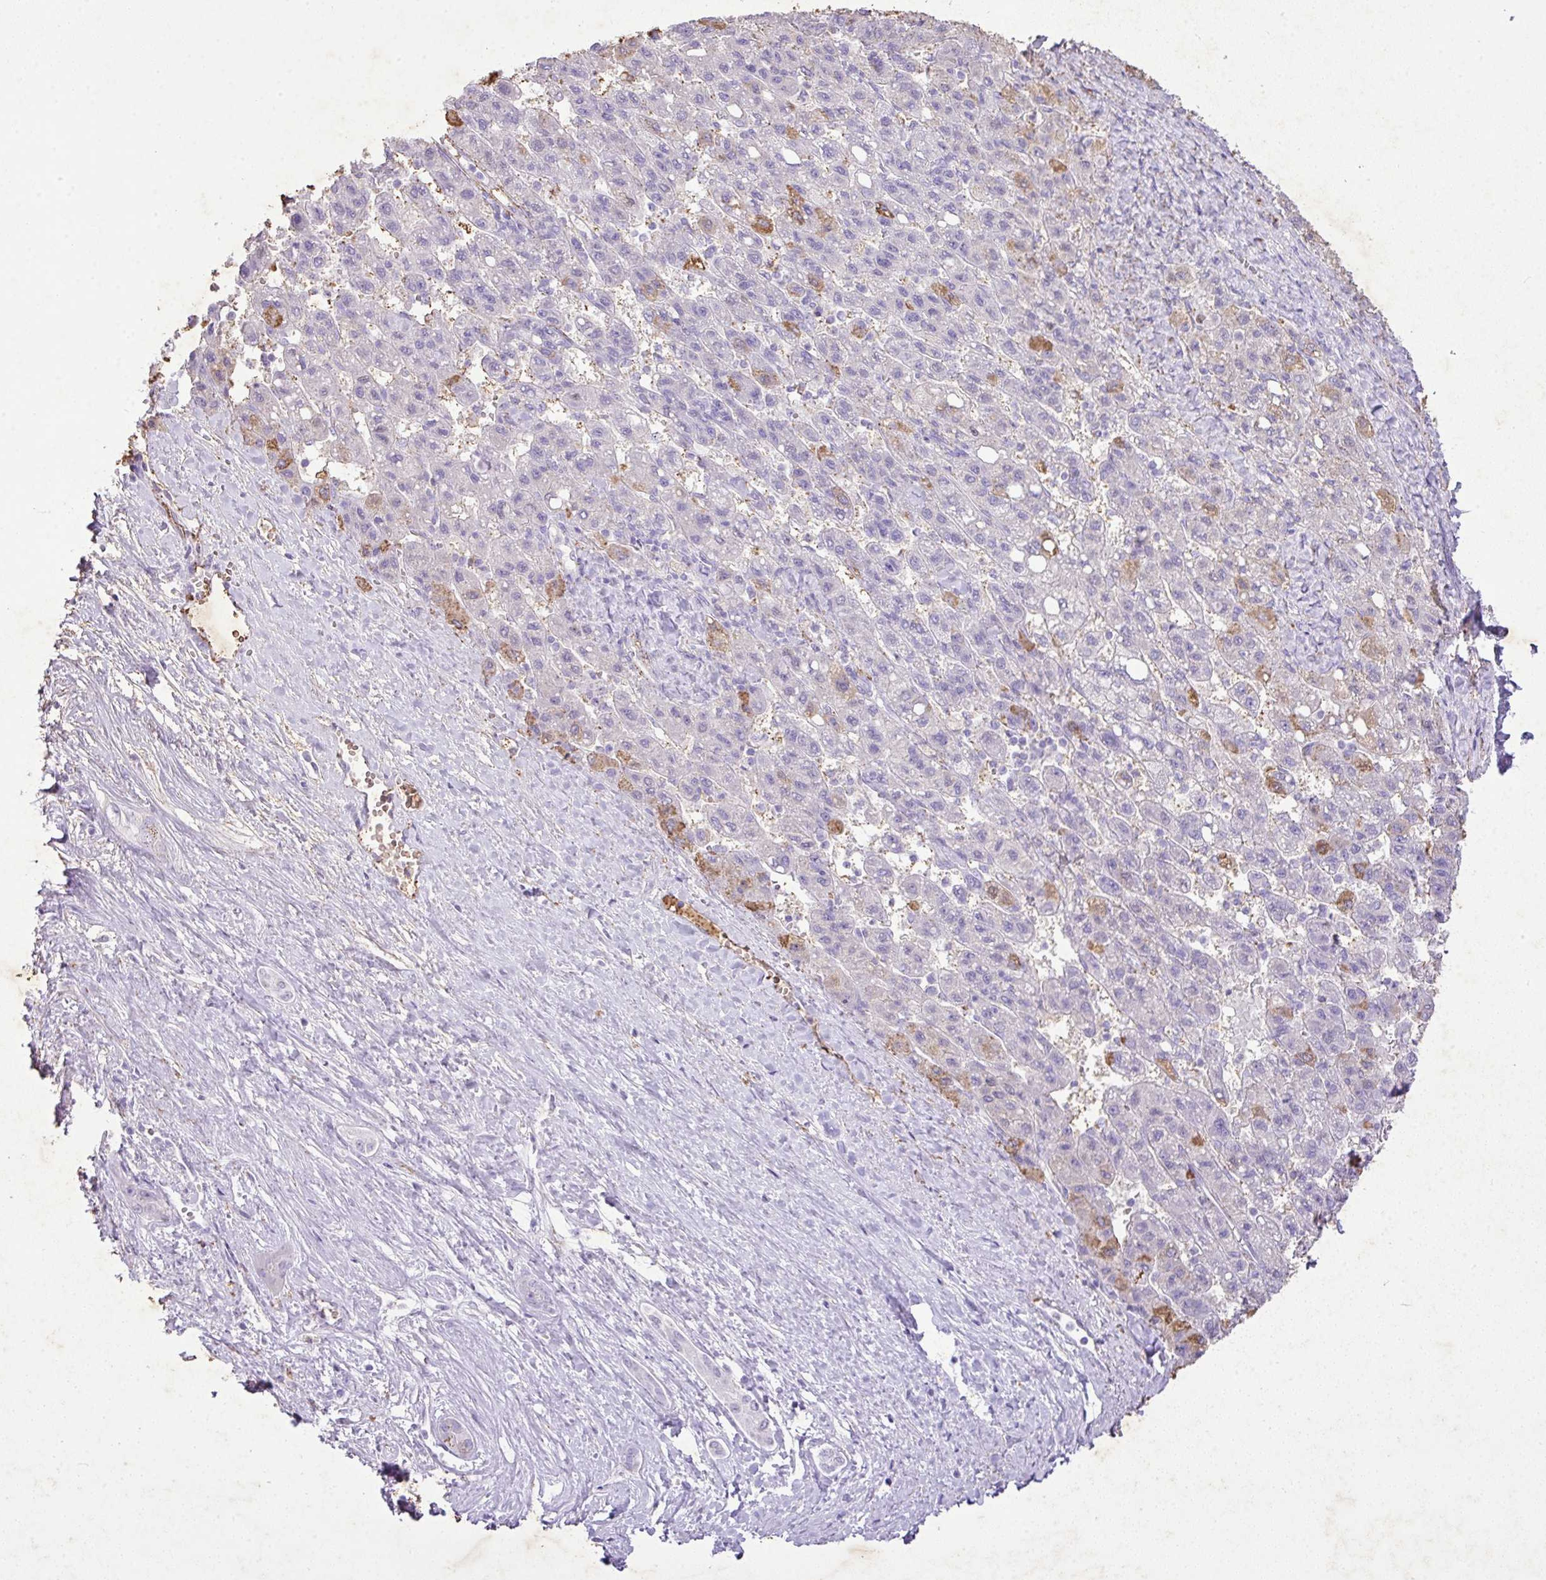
{"staining": {"intensity": "moderate", "quantity": "<25%", "location": "cytoplasmic/membranous"}, "tissue": "liver cancer", "cell_type": "Tumor cells", "image_type": "cancer", "snomed": [{"axis": "morphology", "description": "Carcinoma, Hepatocellular, NOS"}, {"axis": "topography", "description": "Liver"}], "caption": "Moderate cytoplasmic/membranous protein staining is present in approximately <25% of tumor cells in liver hepatocellular carcinoma.", "gene": "KCNJ11", "patient": {"sex": "female", "age": 82}}